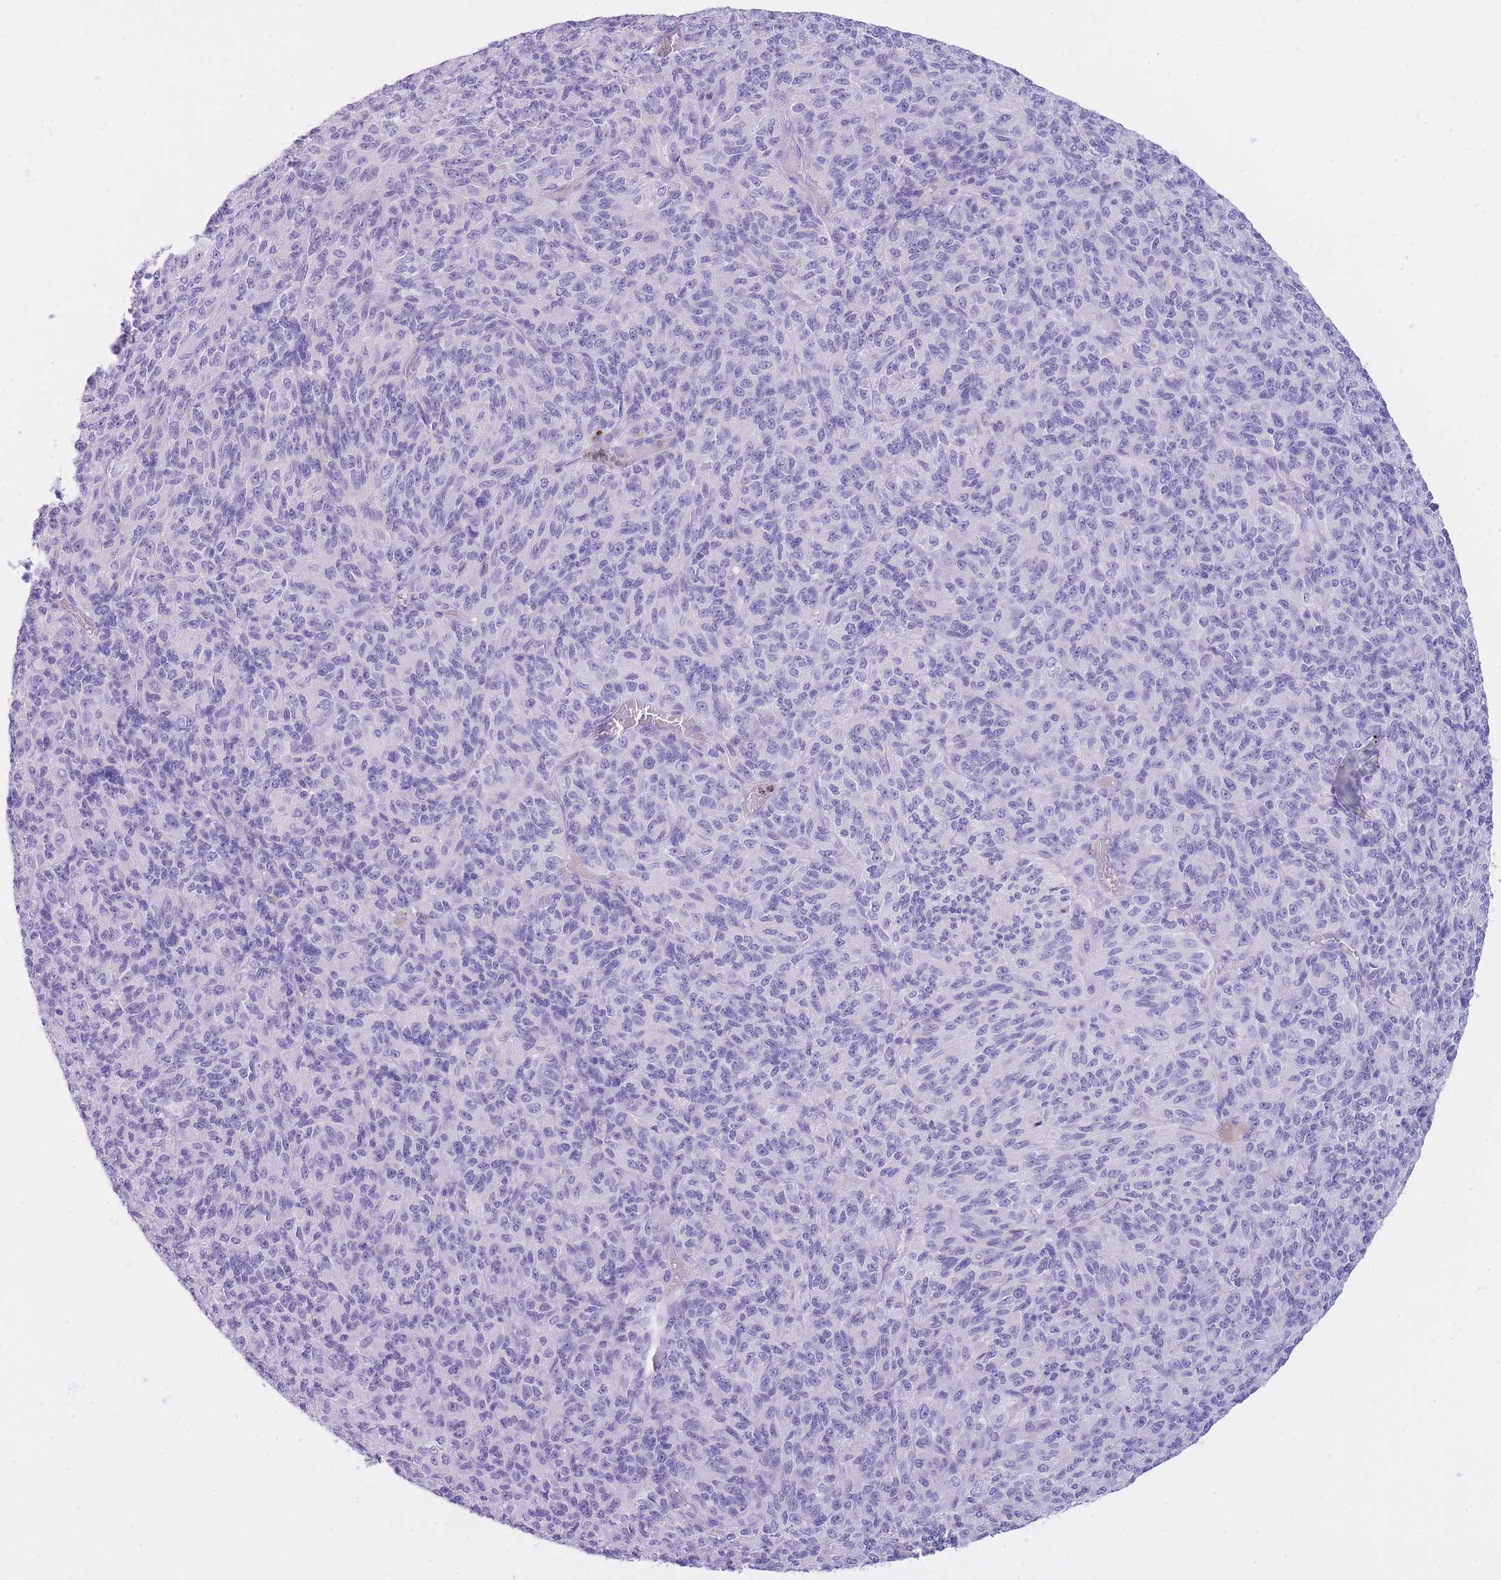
{"staining": {"intensity": "negative", "quantity": "none", "location": "none"}, "tissue": "melanoma", "cell_type": "Tumor cells", "image_type": "cancer", "snomed": [{"axis": "morphology", "description": "Malignant melanoma, Metastatic site"}, {"axis": "topography", "description": "Brain"}], "caption": "An image of human malignant melanoma (metastatic site) is negative for staining in tumor cells.", "gene": "PLBD1", "patient": {"sex": "female", "age": 56}}